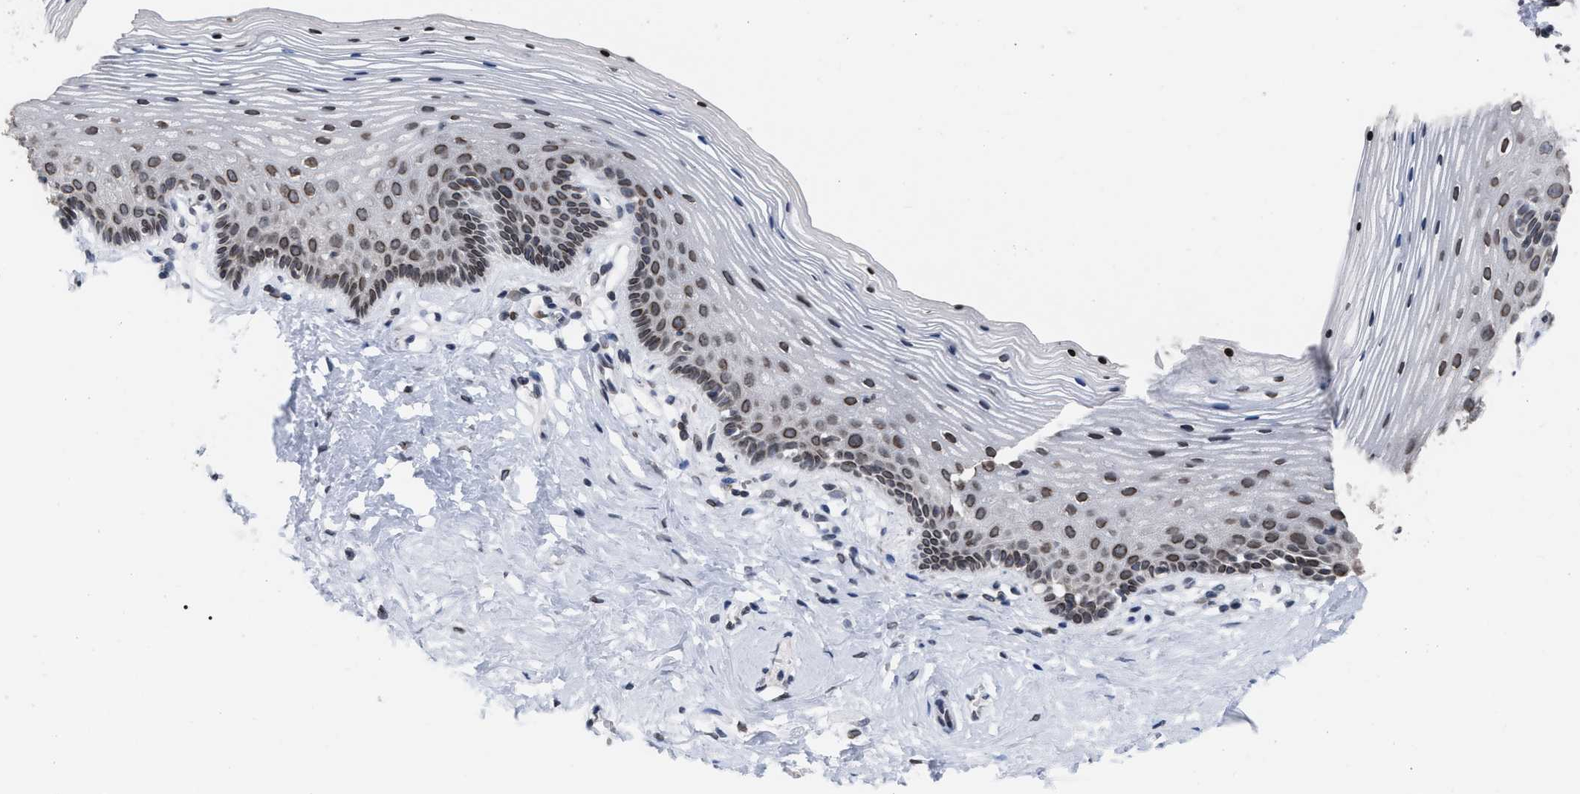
{"staining": {"intensity": "moderate", "quantity": "<25%", "location": "cytoplasmic/membranous,nuclear"}, "tissue": "vagina", "cell_type": "Squamous epithelial cells", "image_type": "normal", "snomed": [{"axis": "morphology", "description": "Normal tissue, NOS"}, {"axis": "topography", "description": "Vagina"}], "caption": "Immunohistochemical staining of benign vagina displays <25% levels of moderate cytoplasmic/membranous,nuclear protein staining in about <25% of squamous epithelial cells.", "gene": "TPR", "patient": {"sex": "female", "age": 32}}